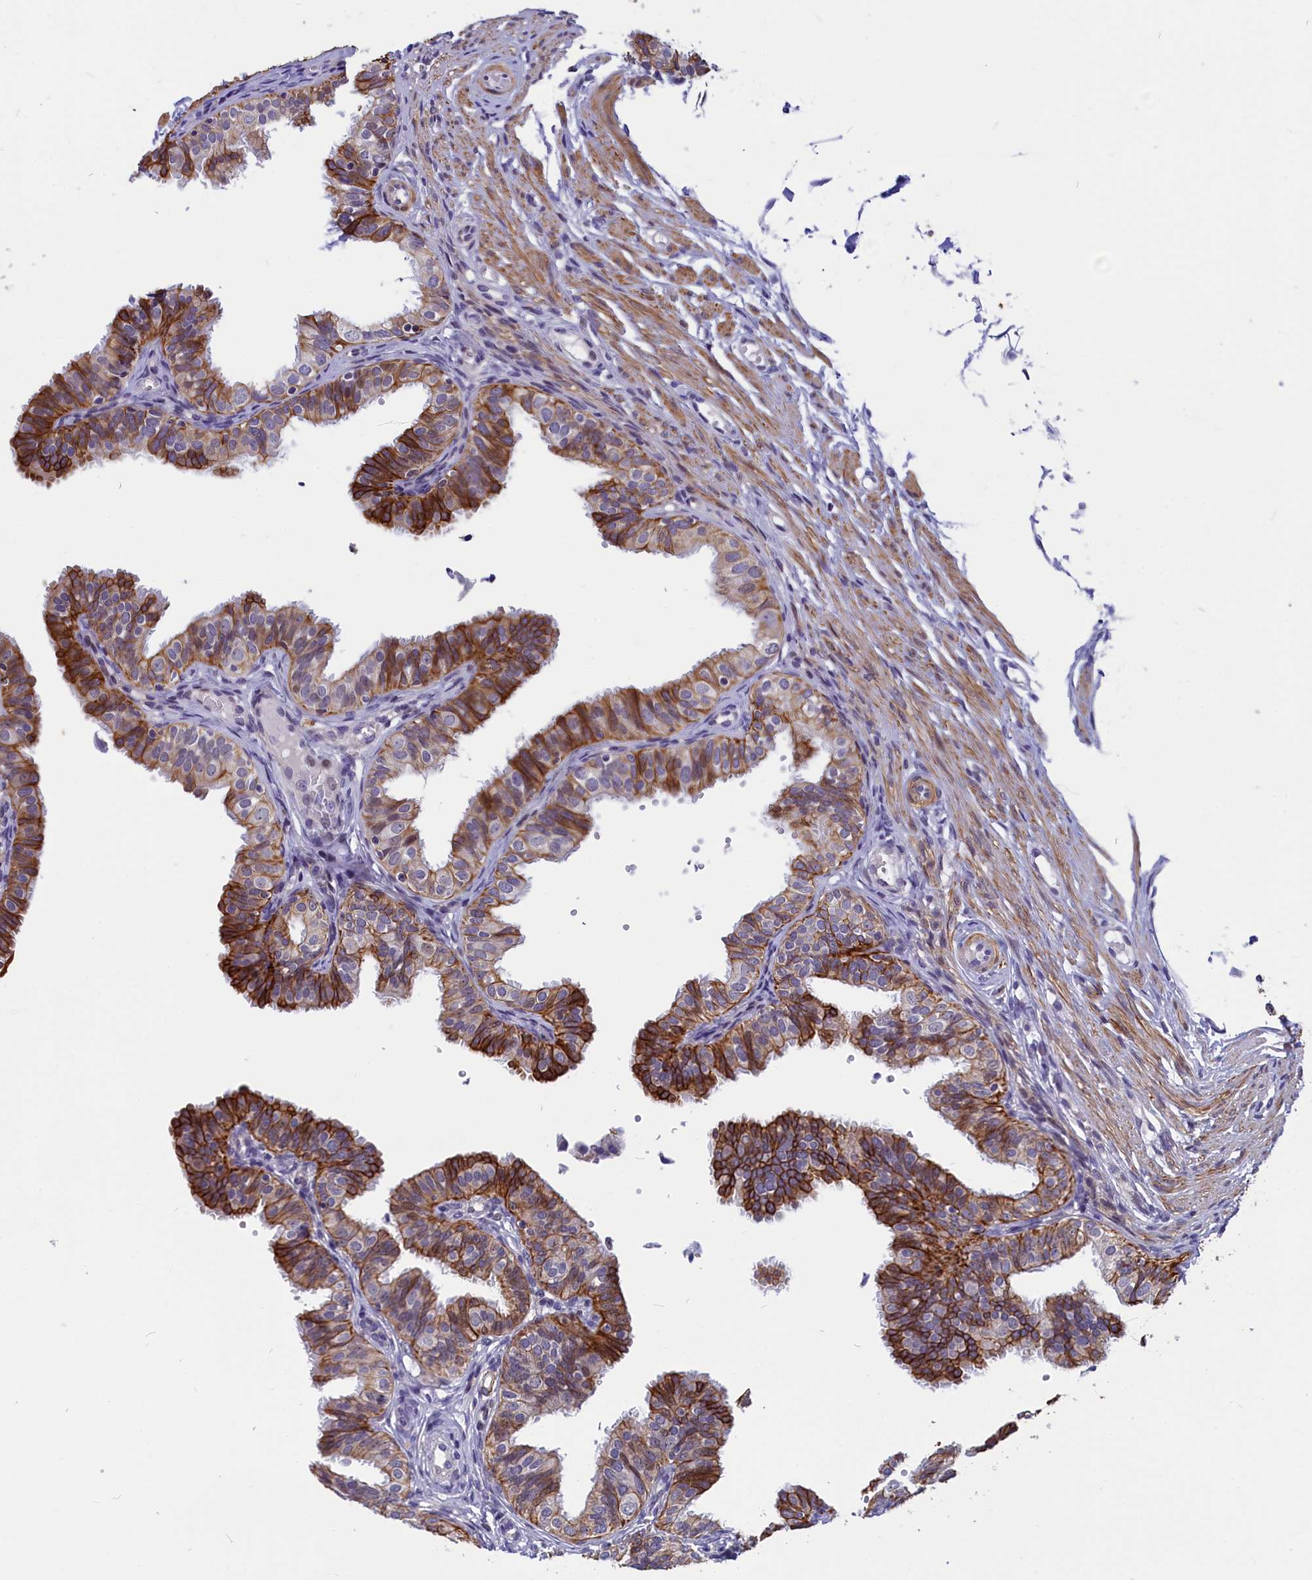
{"staining": {"intensity": "strong", "quantity": "25%-75%", "location": "cytoplasmic/membranous"}, "tissue": "fallopian tube", "cell_type": "Glandular cells", "image_type": "normal", "snomed": [{"axis": "morphology", "description": "Normal tissue, NOS"}, {"axis": "topography", "description": "Fallopian tube"}], "caption": "IHC of benign human fallopian tube demonstrates high levels of strong cytoplasmic/membranous expression in approximately 25%-75% of glandular cells. The staining was performed using DAB to visualize the protein expression in brown, while the nuclei were stained in blue with hematoxylin (Magnification: 20x).", "gene": "ANKRD34B", "patient": {"sex": "female", "age": 35}}